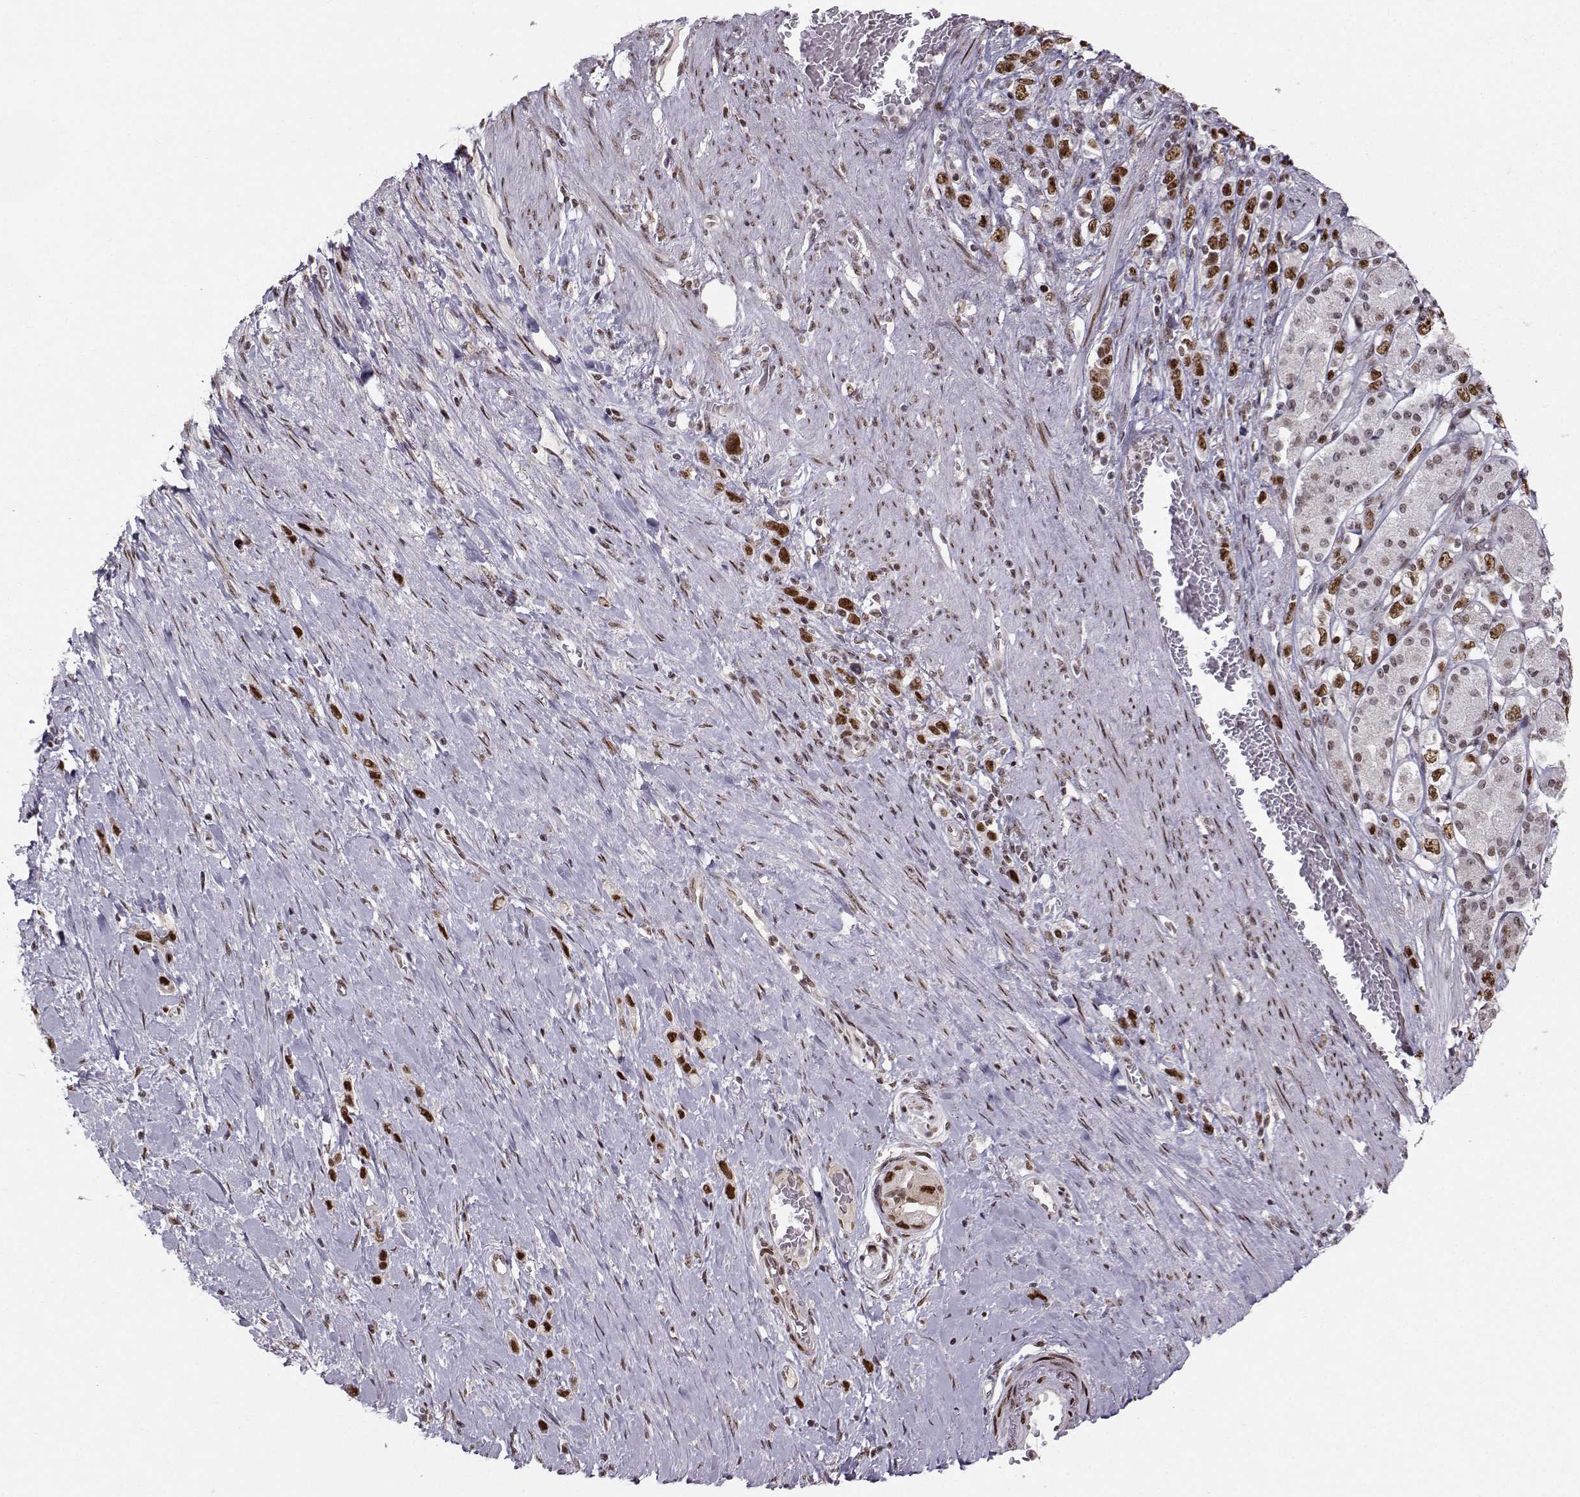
{"staining": {"intensity": "strong", "quantity": ">75%", "location": "nuclear"}, "tissue": "stomach cancer", "cell_type": "Tumor cells", "image_type": "cancer", "snomed": [{"axis": "morphology", "description": "Normal tissue, NOS"}, {"axis": "morphology", "description": "Adenocarcinoma, NOS"}, {"axis": "morphology", "description": "Adenocarcinoma, High grade"}, {"axis": "topography", "description": "Stomach, upper"}, {"axis": "topography", "description": "Stomach"}], "caption": "IHC of high-grade adenocarcinoma (stomach) reveals high levels of strong nuclear expression in approximately >75% of tumor cells.", "gene": "SNAPC2", "patient": {"sex": "female", "age": 65}}